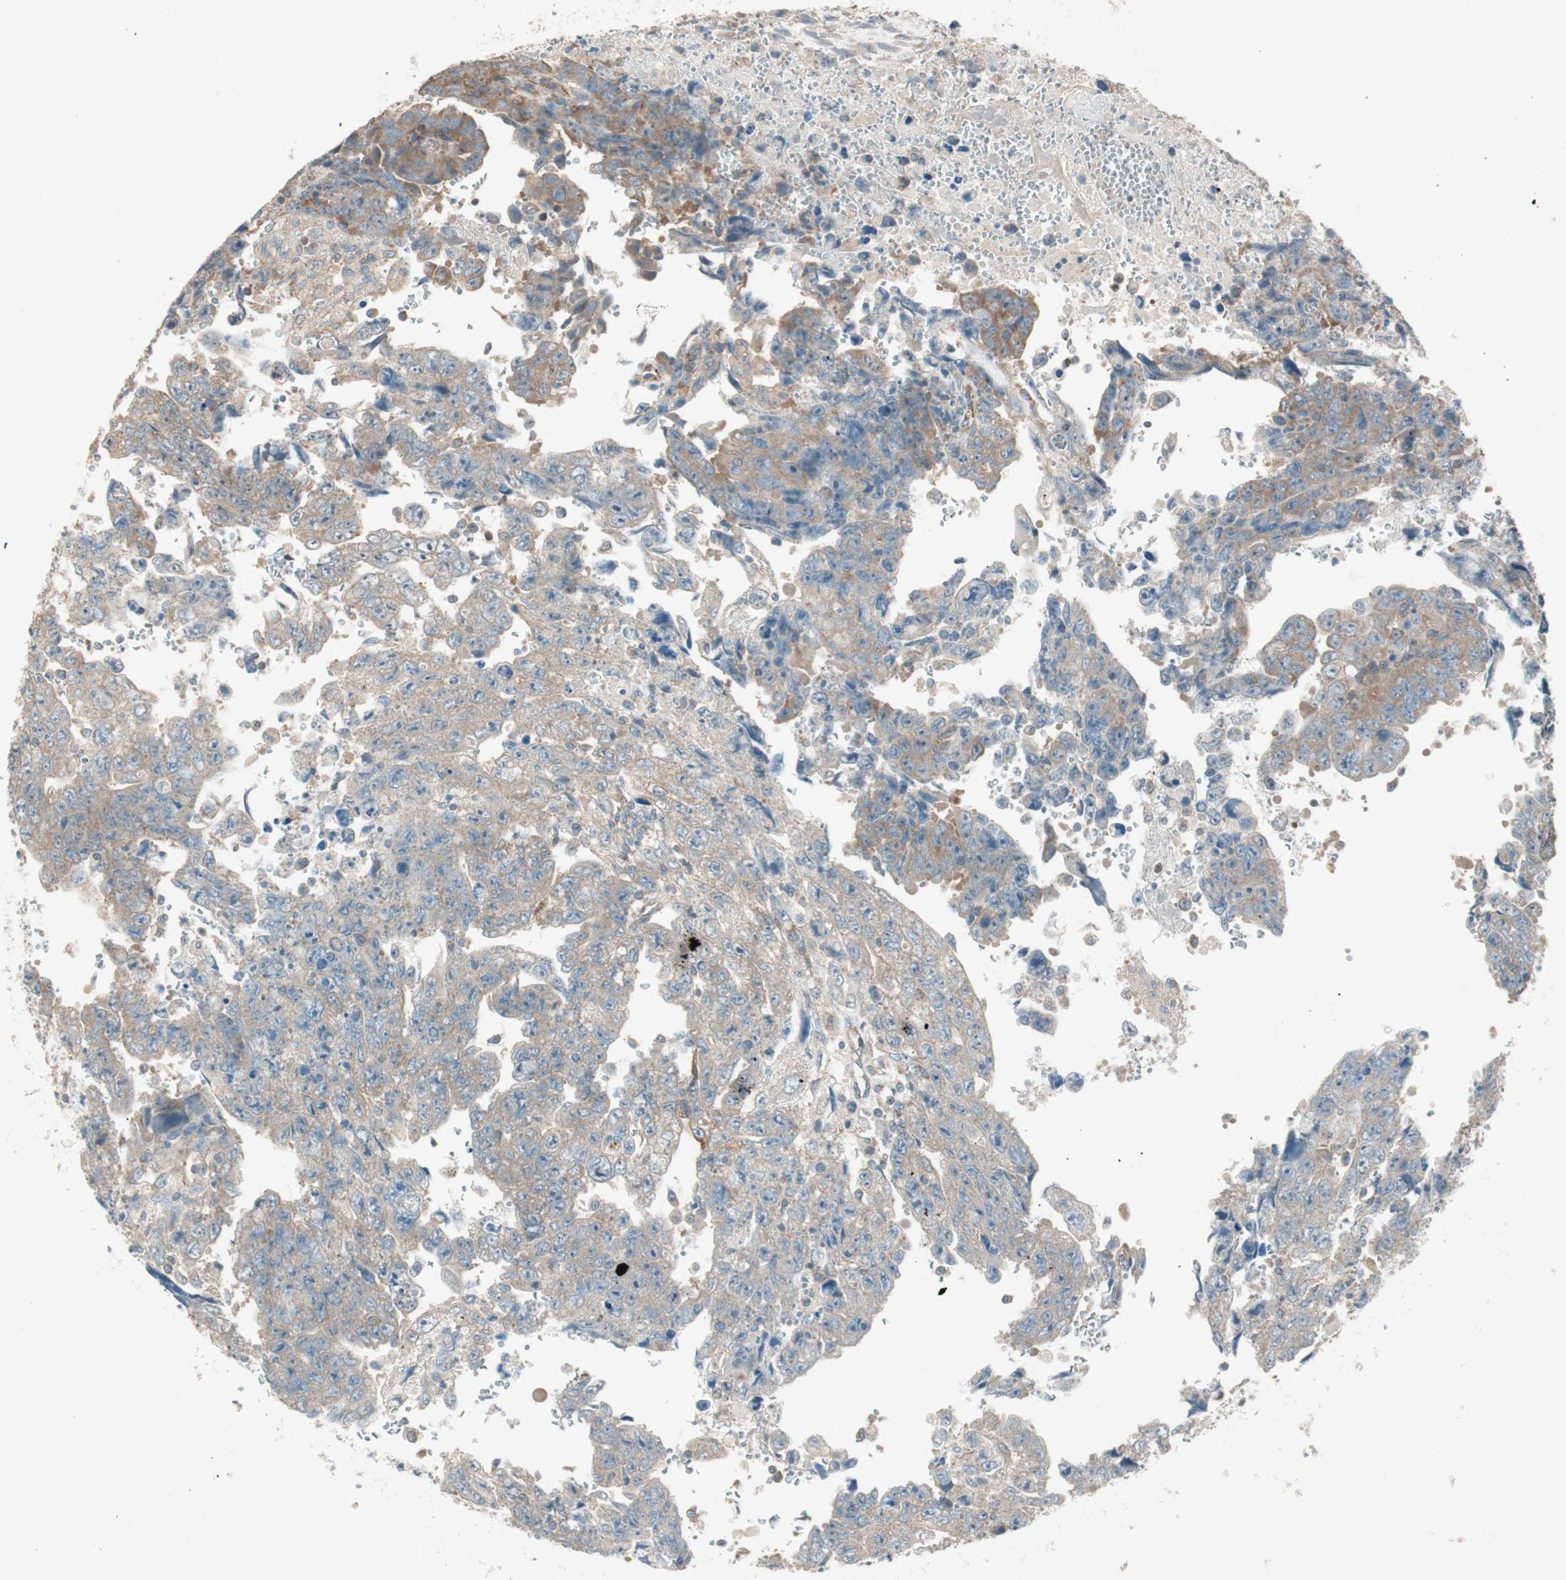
{"staining": {"intensity": "moderate", "quantity": ">75%", "location": "cytoplasmic/membranous"}, "tissue": "testis cancer", "cell_type": "Tumor cells", "image_type": "cancer", "snomed": [{"axis": "morphology", "description": "Carcinoma, Embryonal, NOS"}, {"axis": "topography", "description": "Testis"}], "caption": "This image shows embryonal carcinoma (testis) stained with immunohistochemistry to label a protein in brown. The cytoplasmic/membranous of tumor cells show moderate positivity for the protein. Nuclei are counter-stained blue.", "gene": "CC2D1A", "patient": {"sex": "male", "age": 28}}